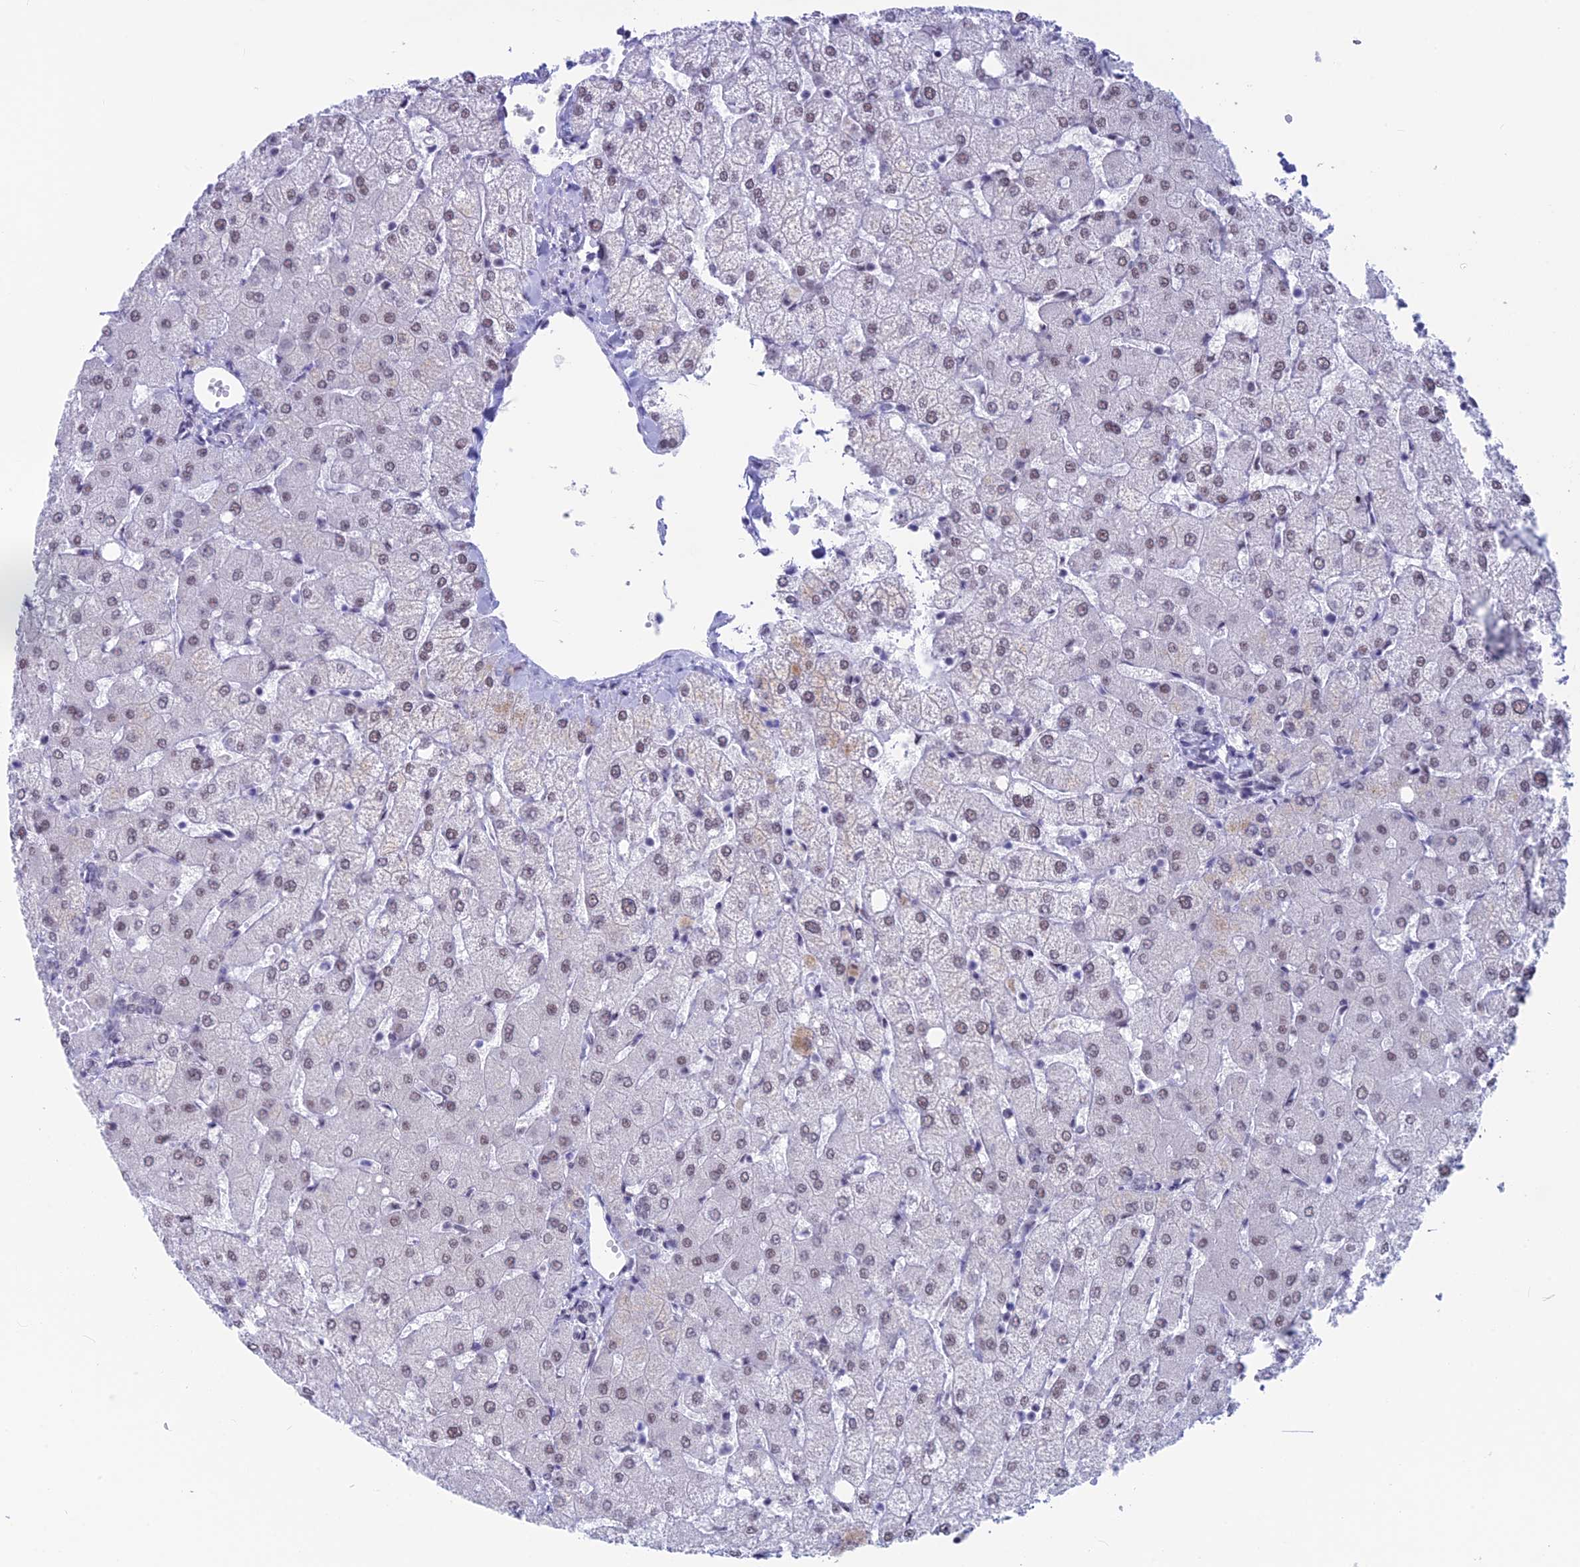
{"staining": {"intensity": "negative", "quantity": "none", "location": "none"}, "tissue": "liver", "cell_type": "Cholangiocytes", "image_type": "normal", "snomed": [{"axis": "morphology", "description": "Normal tissue, NOS"}, {"axis": "topography", "description": "Liver"}], "caption": "DAB immunohistochemical staining of unremarkable human liver exhibits no significant staining in cholangiocytes.", "gene": "SRSF5", "patient": {"sex": "female", "age": 54}}